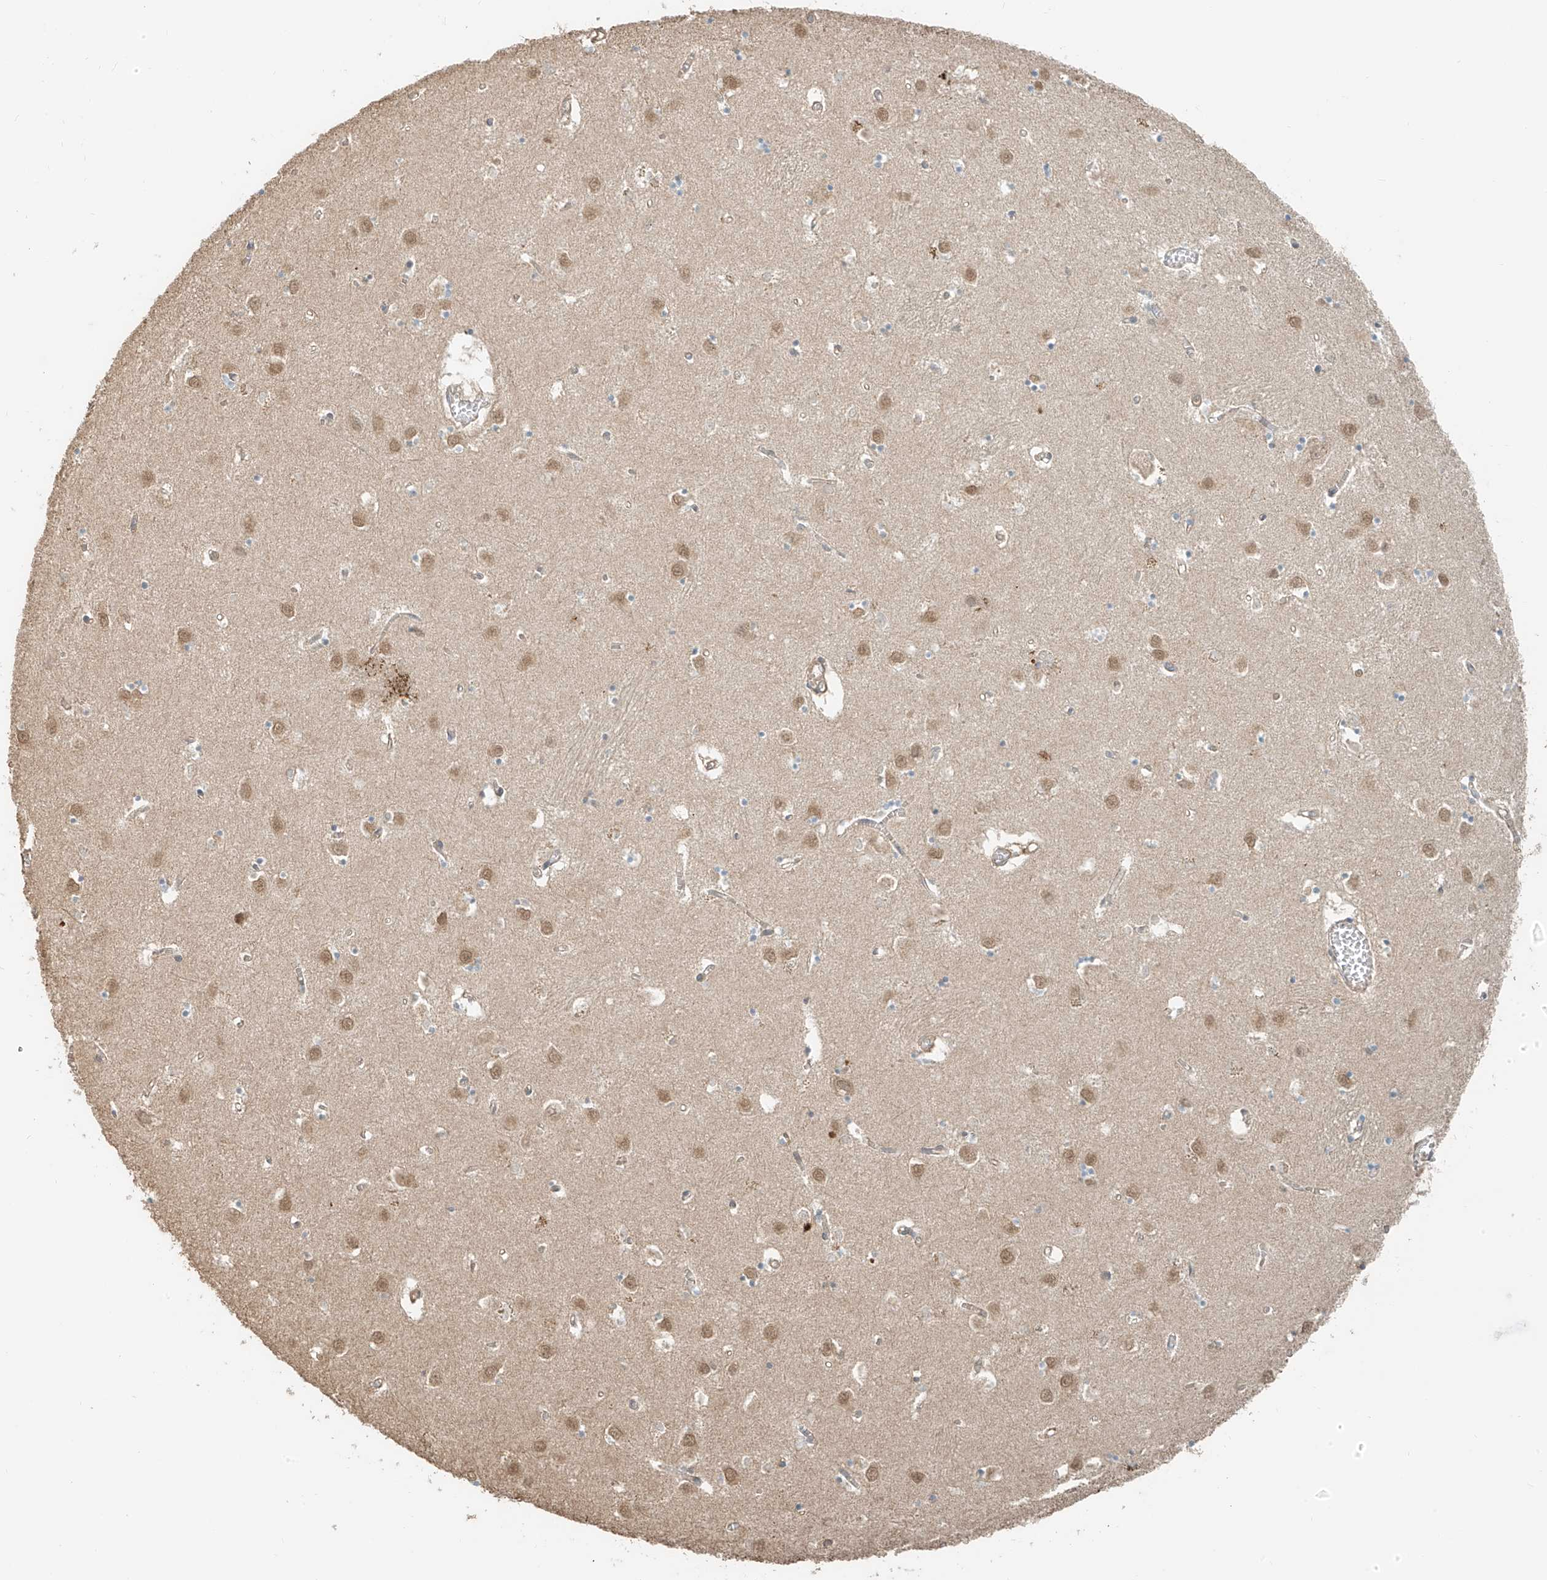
{"staining": {"intensity": "weak", "quantity": "<25%", "location": "cytoplasmic/membranous"}, "tissue": "caudate", "cell_type": "Glial cells", "image_type": "normal", "snomed": [{"axis": "morphology", "description": "Normal tissue, NOS"}, {"axis": "topography", "description": "Lateral ventricle wall"}], "caption": "Glial cells are negative for protein expression in benign human caudate. Brightfield microscopy of immunohistochemistry stained with DAB (3,3'-diaminobenzidine) (brown) and hematoxylin (blue), captured at high magnification.", "gene": "ANKZF1", "patient": {"sex": "male", "age": 70}}